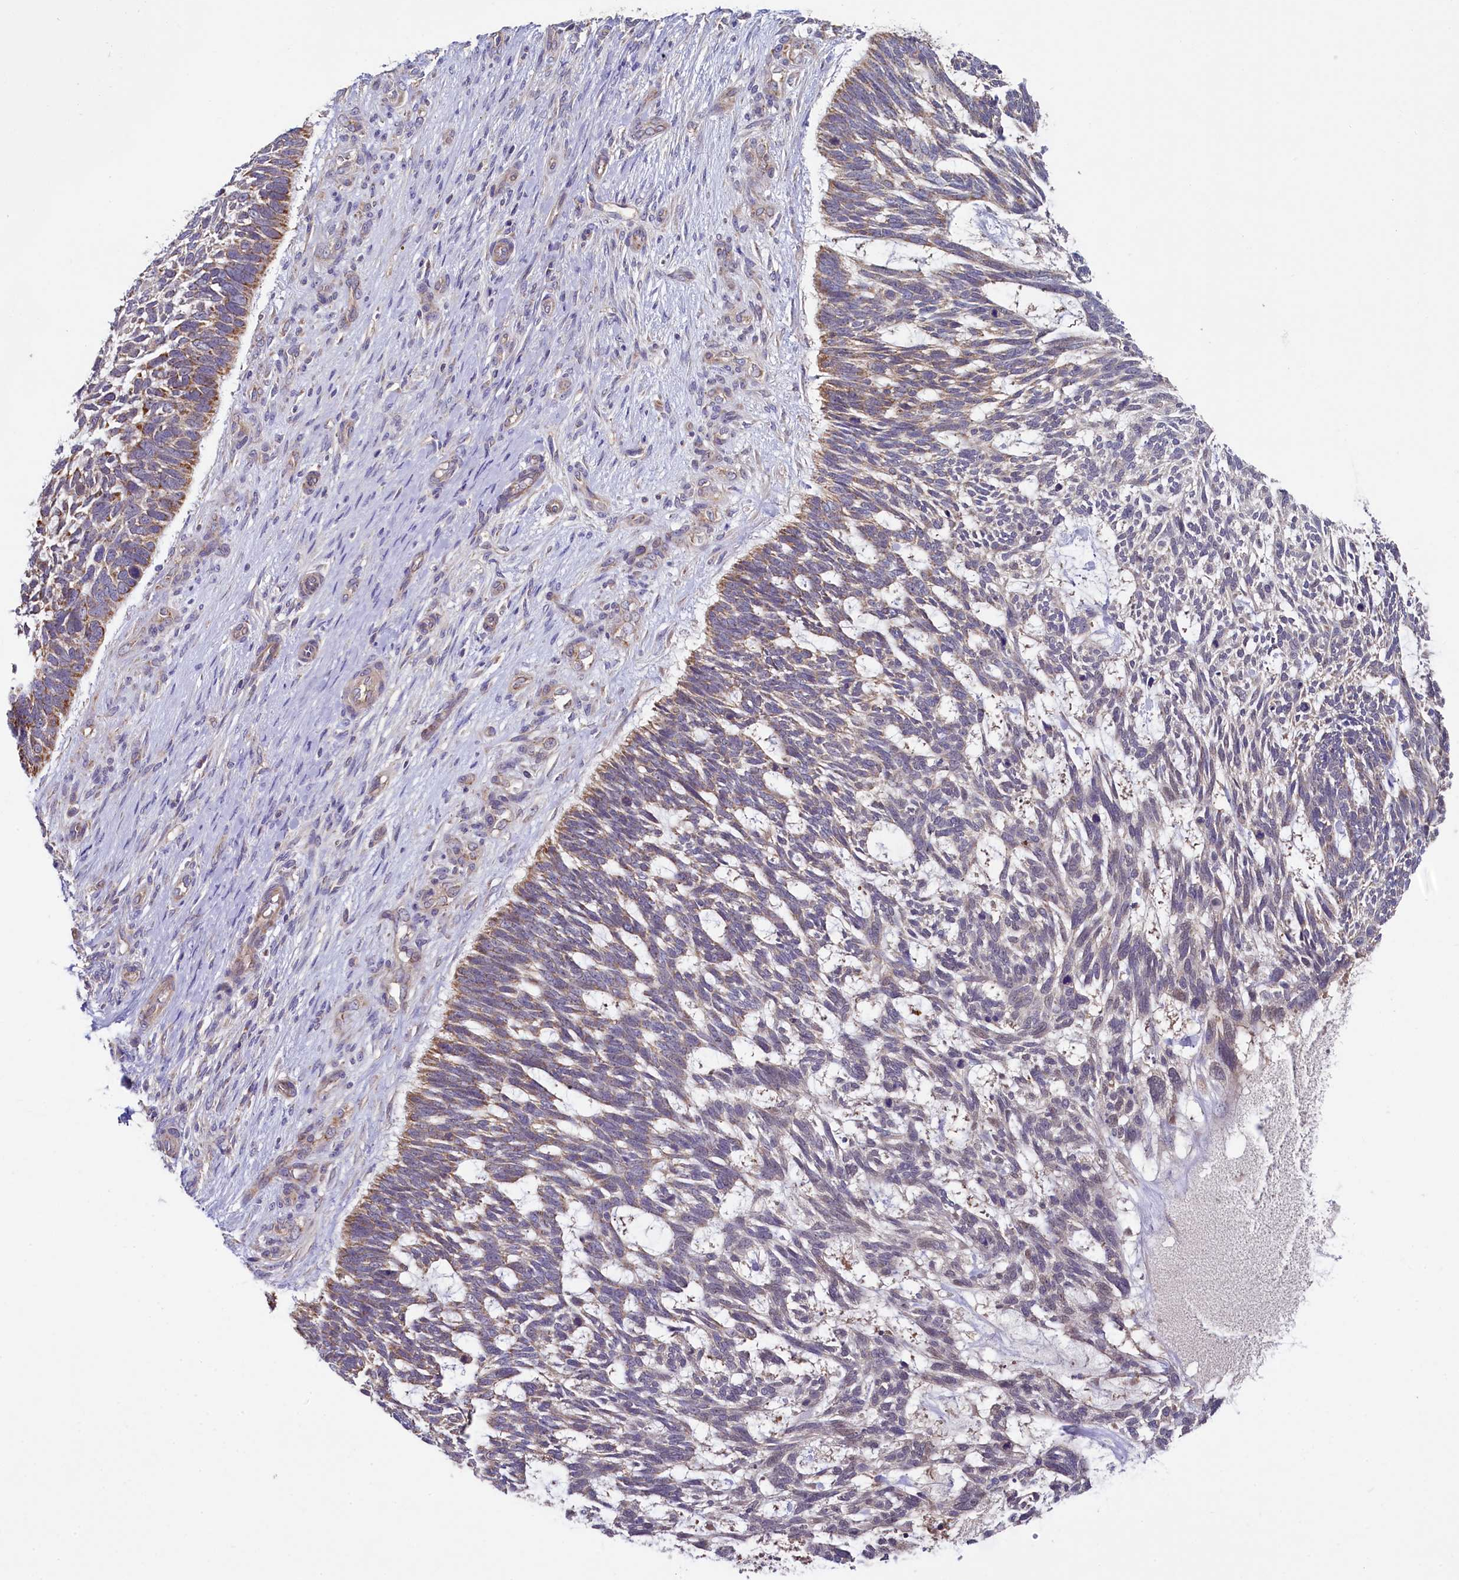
{"staining": {"intensity": "weak", "quantity": "25%-75%", "location": "cytoplasmic/membranous"}, "tissue": "skin cancer", "cell_type": "Tumor cells", "image_type": "cancer", "snomed": [{"axis": "morphology", "description": "Basal cell carcinoma"}, {"axis": "topography", "description": "Skin"}], "caption": "Basal cell carcinoma (skin) tissue shows weak cytoplasmic/membranous positivity in about 25%-75% of tumor cells", "gene": "MRPL57", "patient": {"sex": "male", "age": 88}}